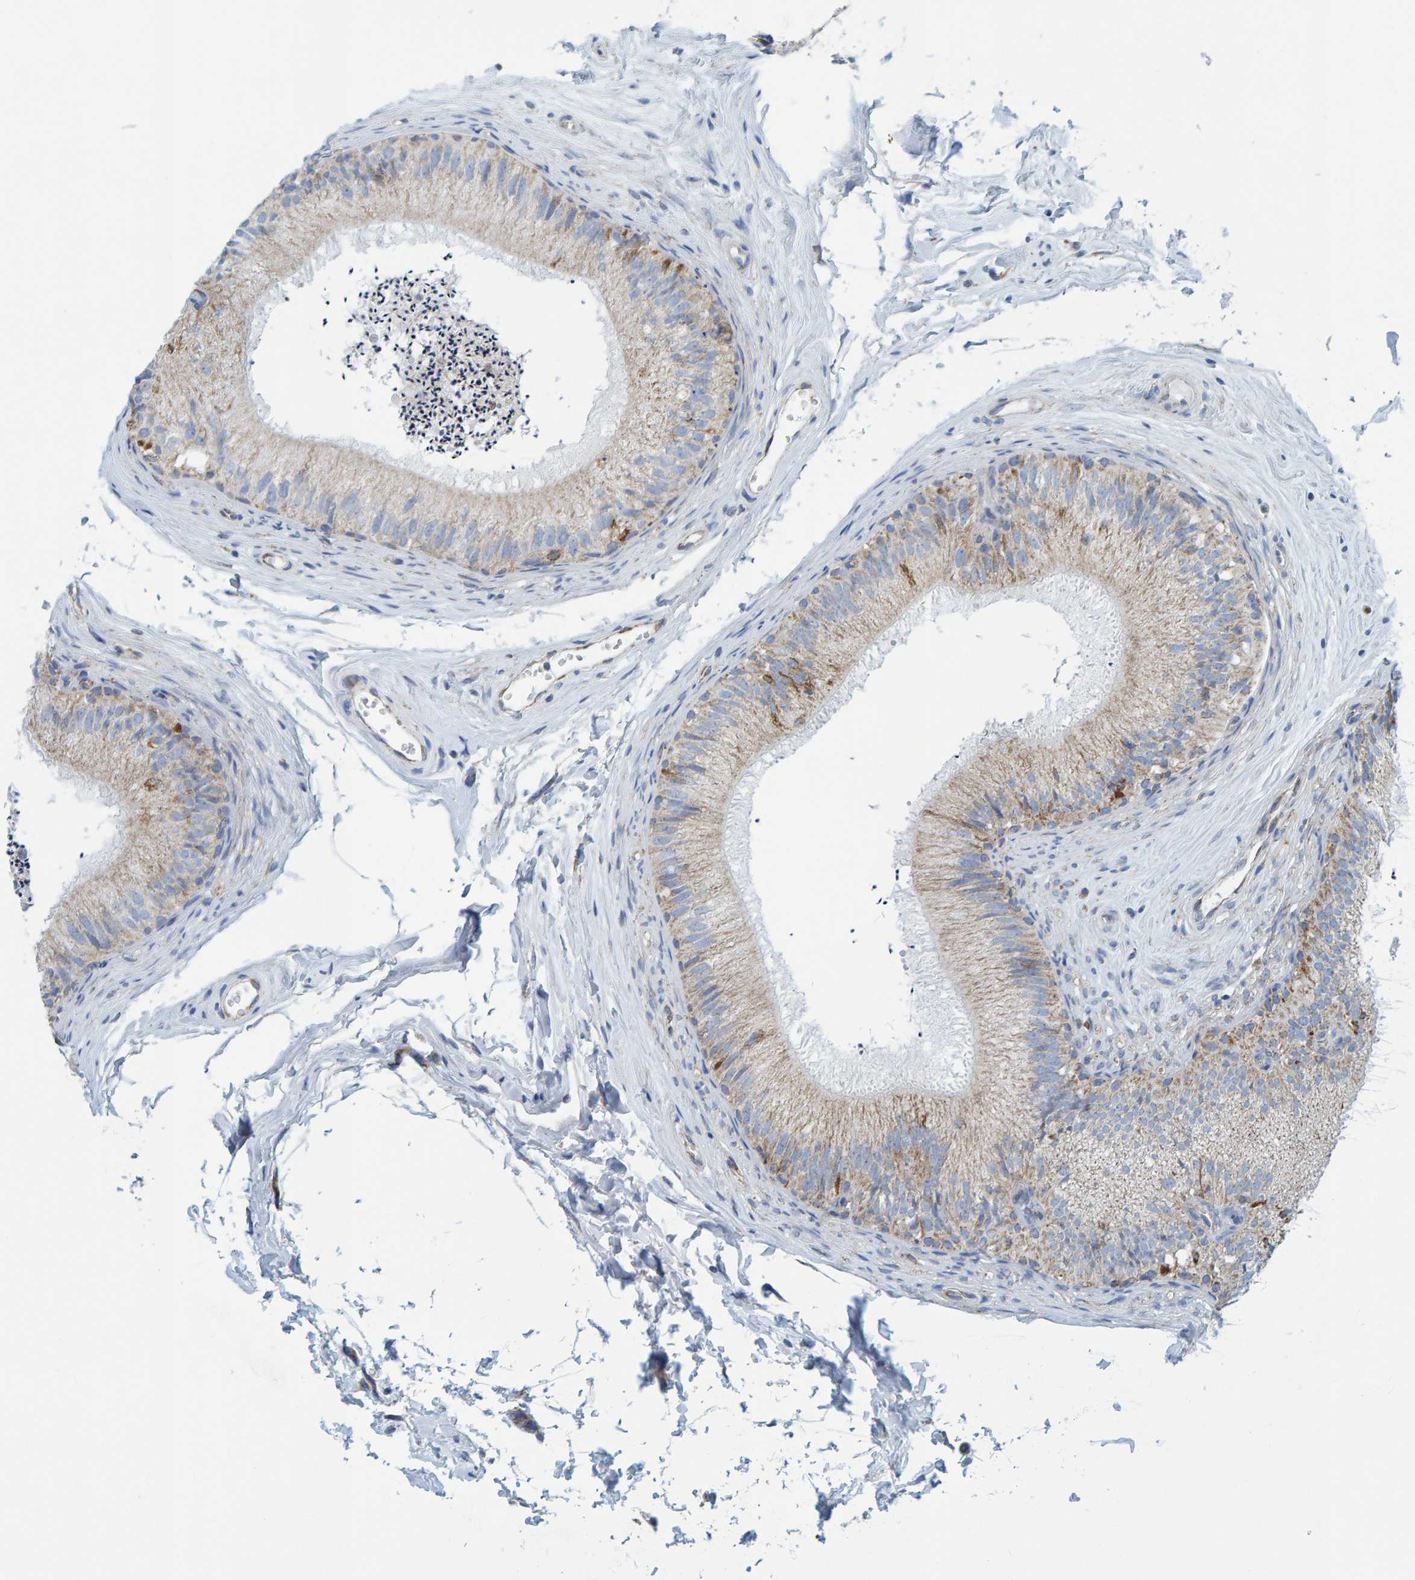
{"staining": {"intensity": "strong", "quantity": "25%-75%", "location": "cytoplasmic/membranous"}, "tissue": "epididymis", "cell_type": "Glandular cells", "image_type": "normal", "snomed": [{"axis": "morphology", "description": "Normal tissue, NOS"}, {"axis": "topography", "description": "Epididymis"}], "caption": "This histopathology image shows immunohistochemistry staining of unremarkable human epididymis, with high strong cytoplasmic/membranous expression in approximately 25%-75% of glandular cells.", "gene": "MRPS7", "patient": {"sex": "male", "age": 56}}